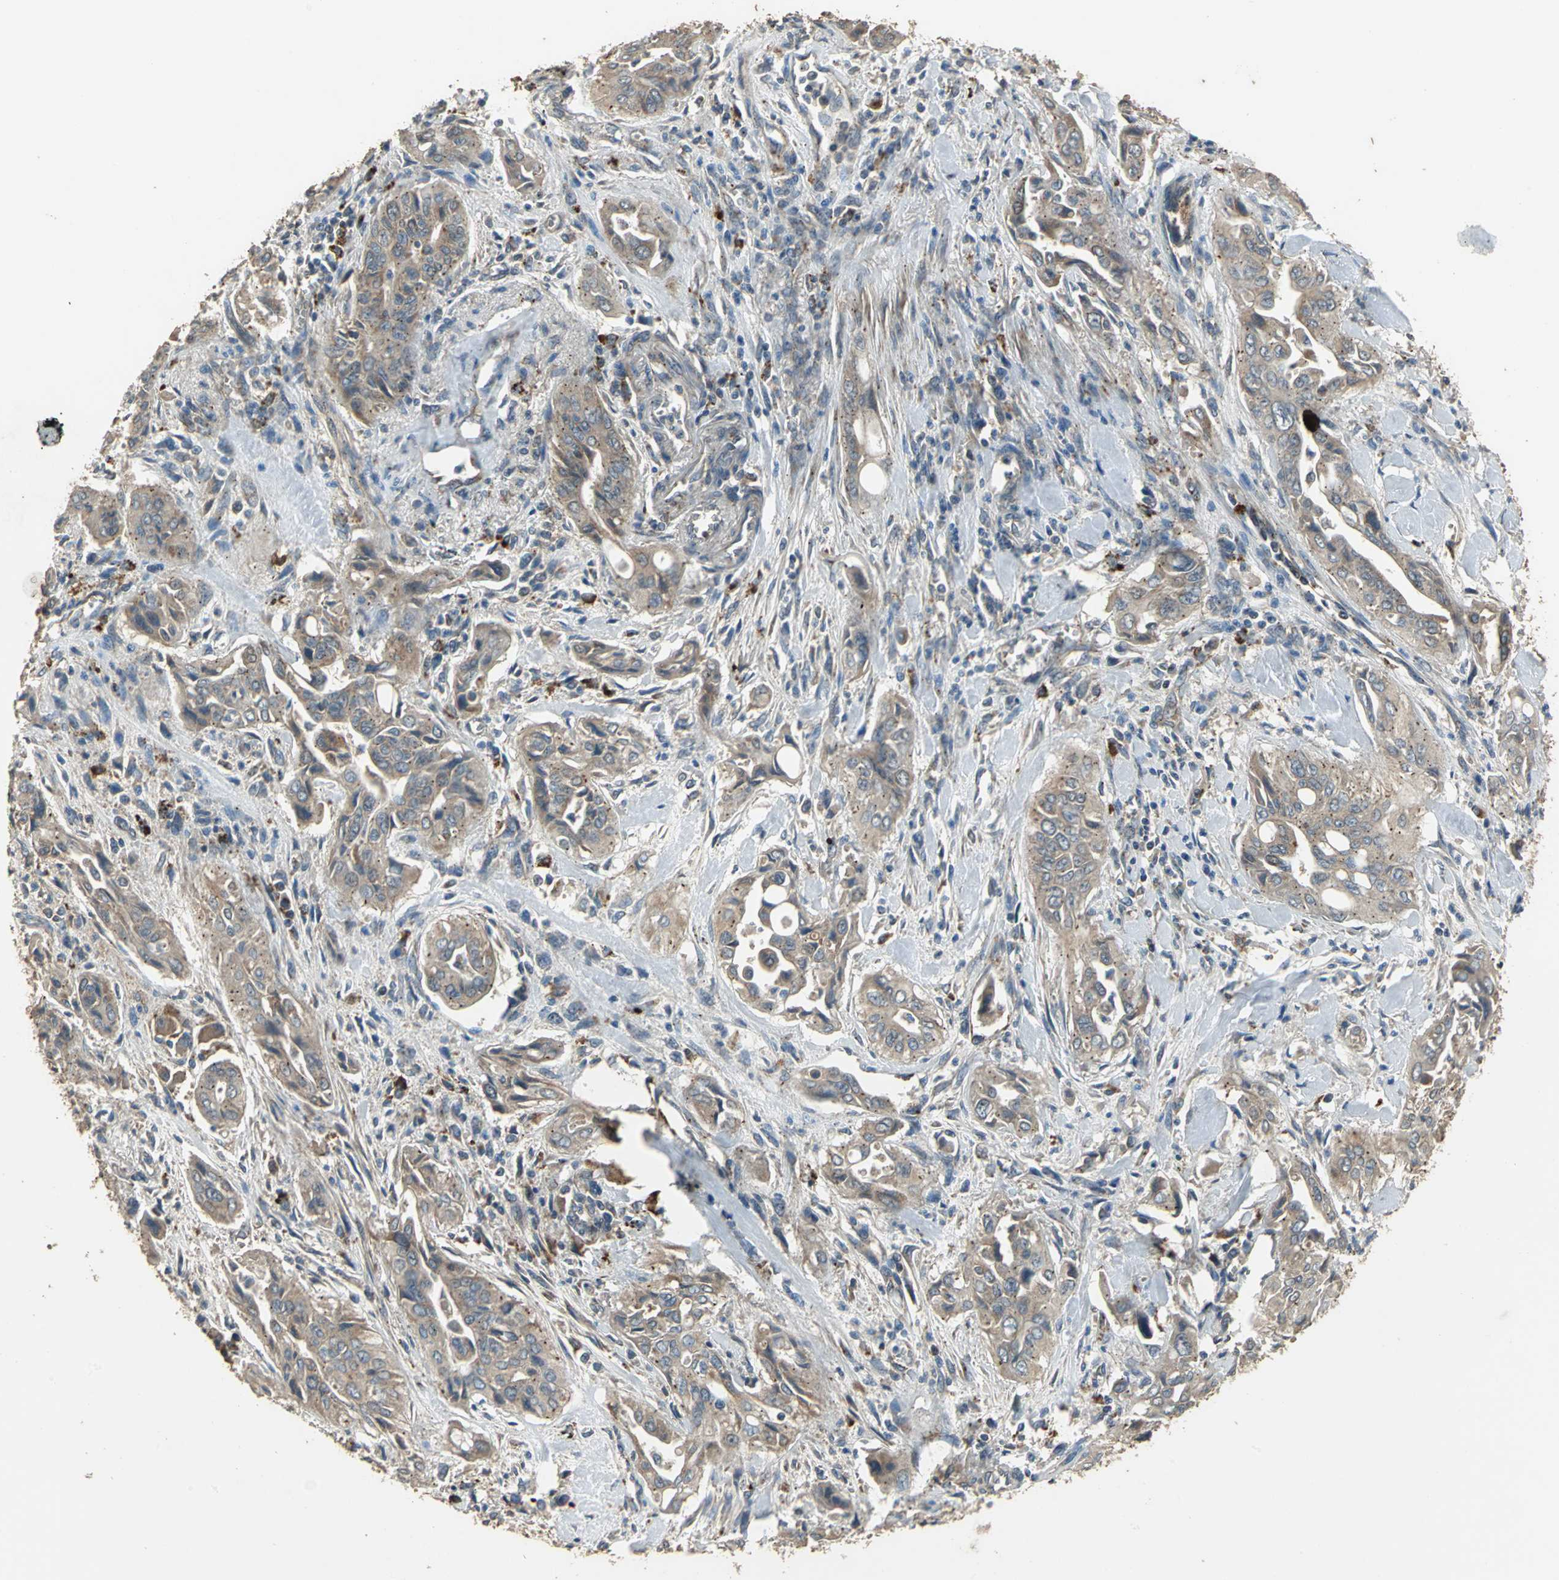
{"staining": {"intensity": "strong", "quantity": ">75%", "location": "cytoplasmic/membranous"}, "tissue": "pancreatic cancer", "cell_type": "Tumor cells", "image_type": "cancer", "snomed": [{"axis": "morphology", "description": "Adenocarcinoma, NOS"}, {"axis": "topography", "description": "Pancreas"}], "caption": "The photomicrograph displays immunohistochemical staining of pancreatic adenocarcinoma. There is strong cytoplasmic/membranous staining is present in about >75% of tumor cells.", "gene": "POLRMT", "patient": {"sex": "male", "age": 77}}